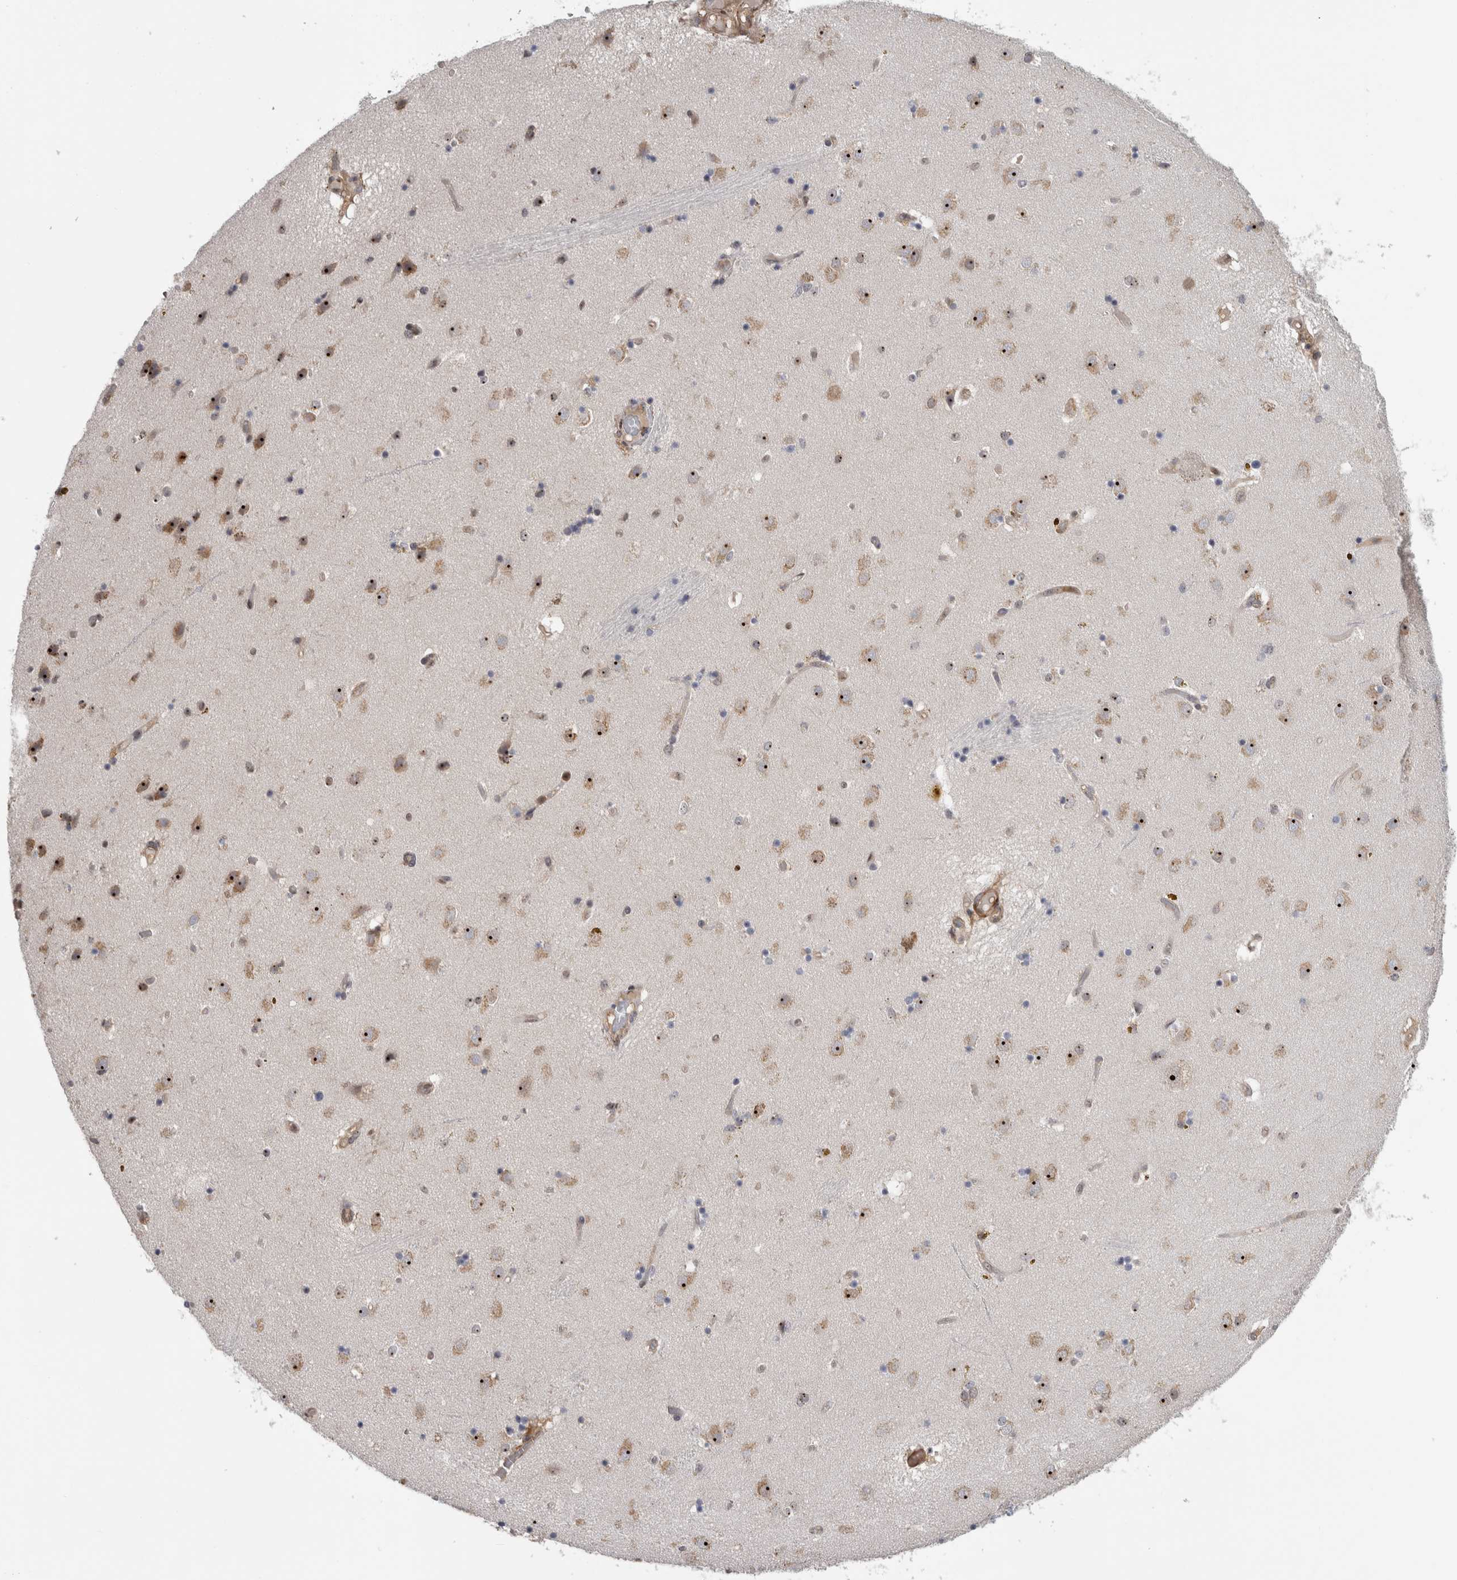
{"staining": {"intensity": "weak", "quantity": "<25%", "location": "nuclear"}, "tissue": "caudate", "cell_type": "Glial cells", "image_type": "normal", "snomed": [{"axis": "morphology", "description": "Normal tissue, NOS"}, {"axis": "topography", "description": "Lateral ventricle wall"}], "caption": "Immunohistochemical staining of normal human caudate demonstrates no significant positivity in glial cells. (DAB (3,3'-diaminobenzidine) immunohistochemistry (IHC), high magnification).", "gene": "TDRD7", "patient": {"sex": "male", "age": 70}}